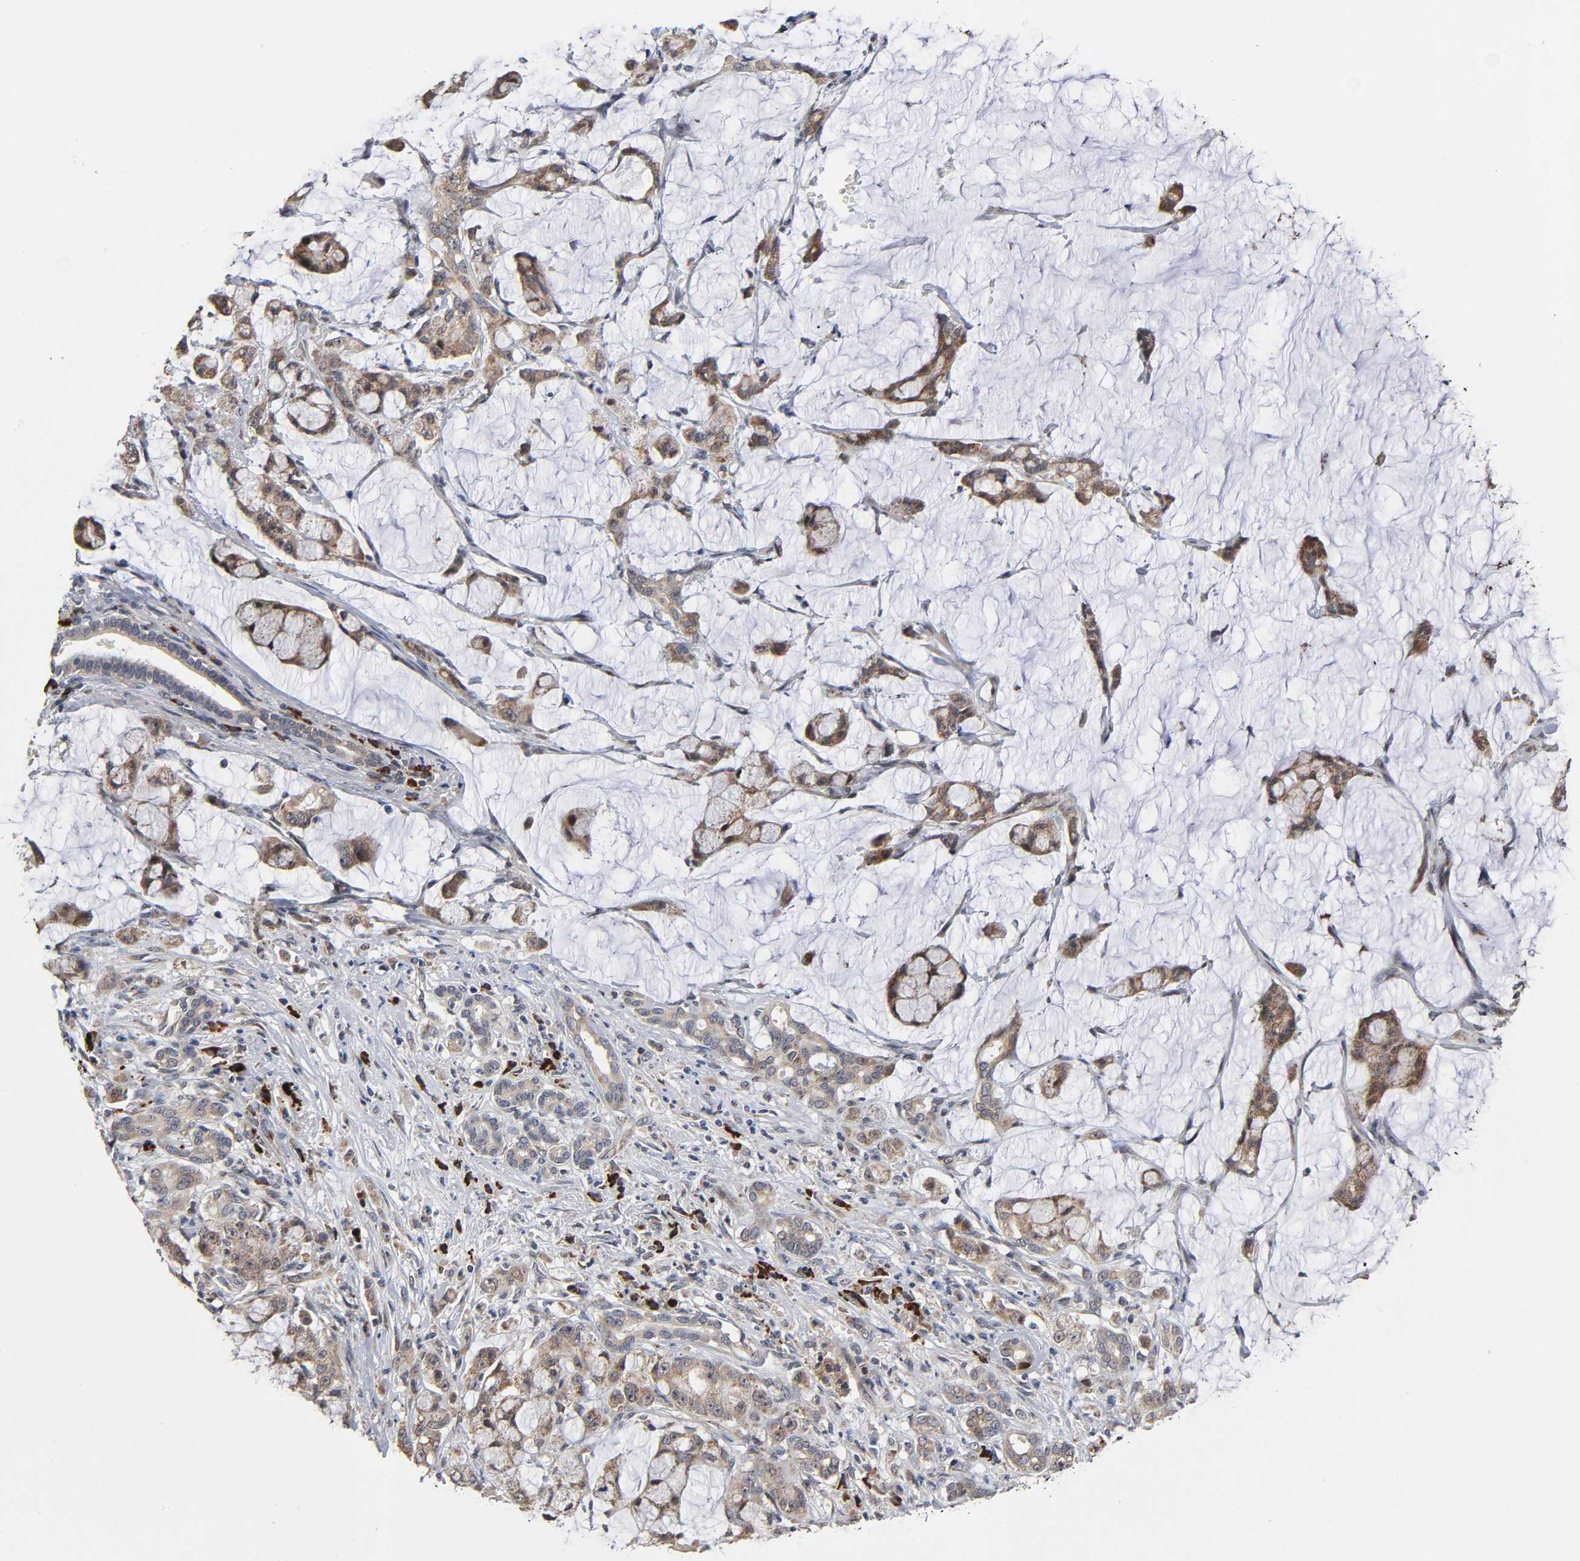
{"staining": {"intensity": "moderate", "quantity": ">75%", "location": "cytoplasmic/membranous"}, "tissue": "pancreatic cancer", "cell_type": "Tumor cells", "image_type": "cancer", "snomed": [{"axis": "morphology", "description": "Adenocarcinoma, NOS"}, {"axis": "topography", "description": "Pancreas"}], "caption": "Immunohistochemical staining of pancreatic adenocarcinoma demonstrates medium levels of moderate cytoplasmic/membranous protein positivity in approximately >75% of tumor cells.", "gene": "SLC30A9", "patient": {"sex": "female", "age": 73}}